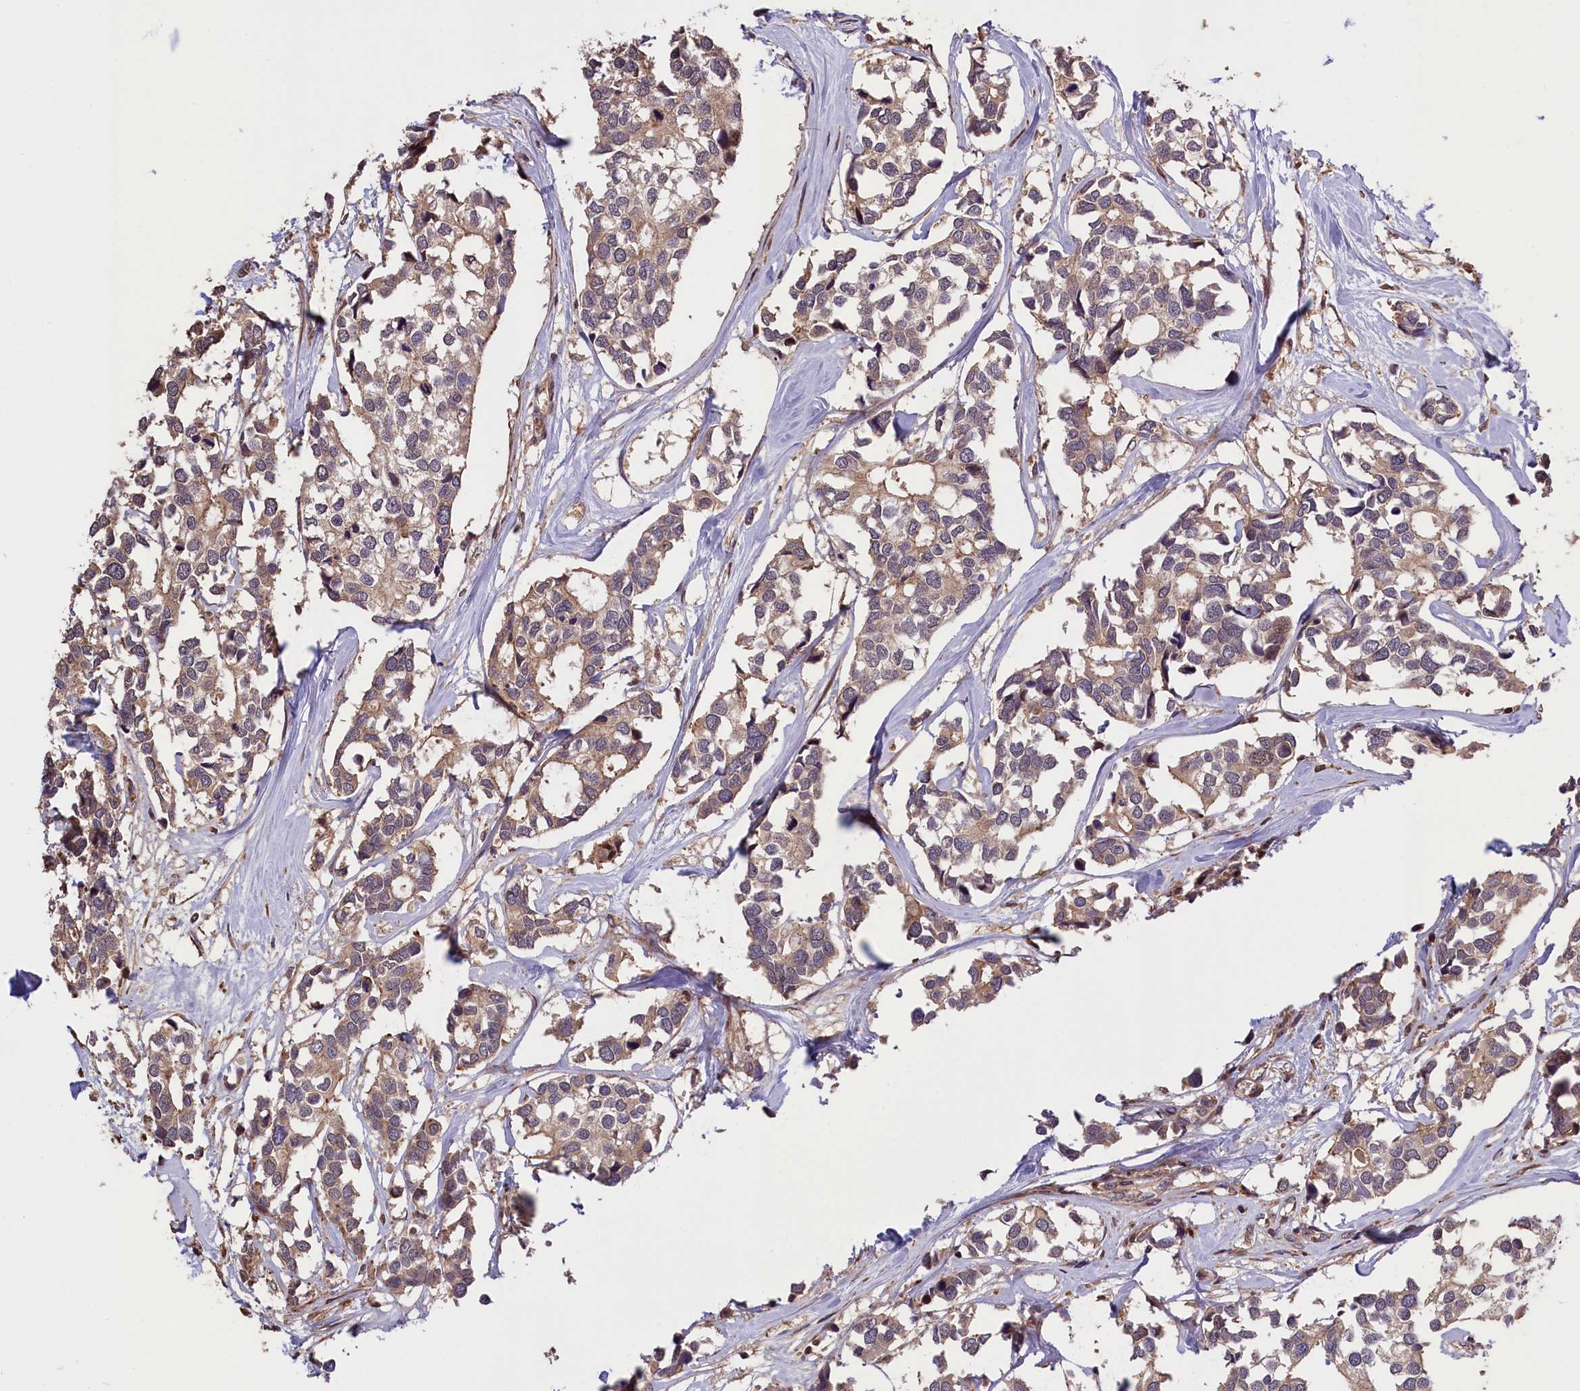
{"staining": {"intensity": "weak", "quantity": "25%-75%", "location": "cytoplasmic/membranous"}, "tissue": "breast cancer", "cell_type": "Tumor cells", "image_type": "cancer", "snomed": [{"axis": "morphology", "description": "Duct carcinoma"}, {"axis": "topography", "description": "Breast"}], "caption": "An image of human intraductal carcinoma (breast) stained for a protein reveals weak cytoplasmic/membranous brown staining in tumor cells.", "gene": "DNAJB9", "patient": {"sex": "female", "age": 83}}